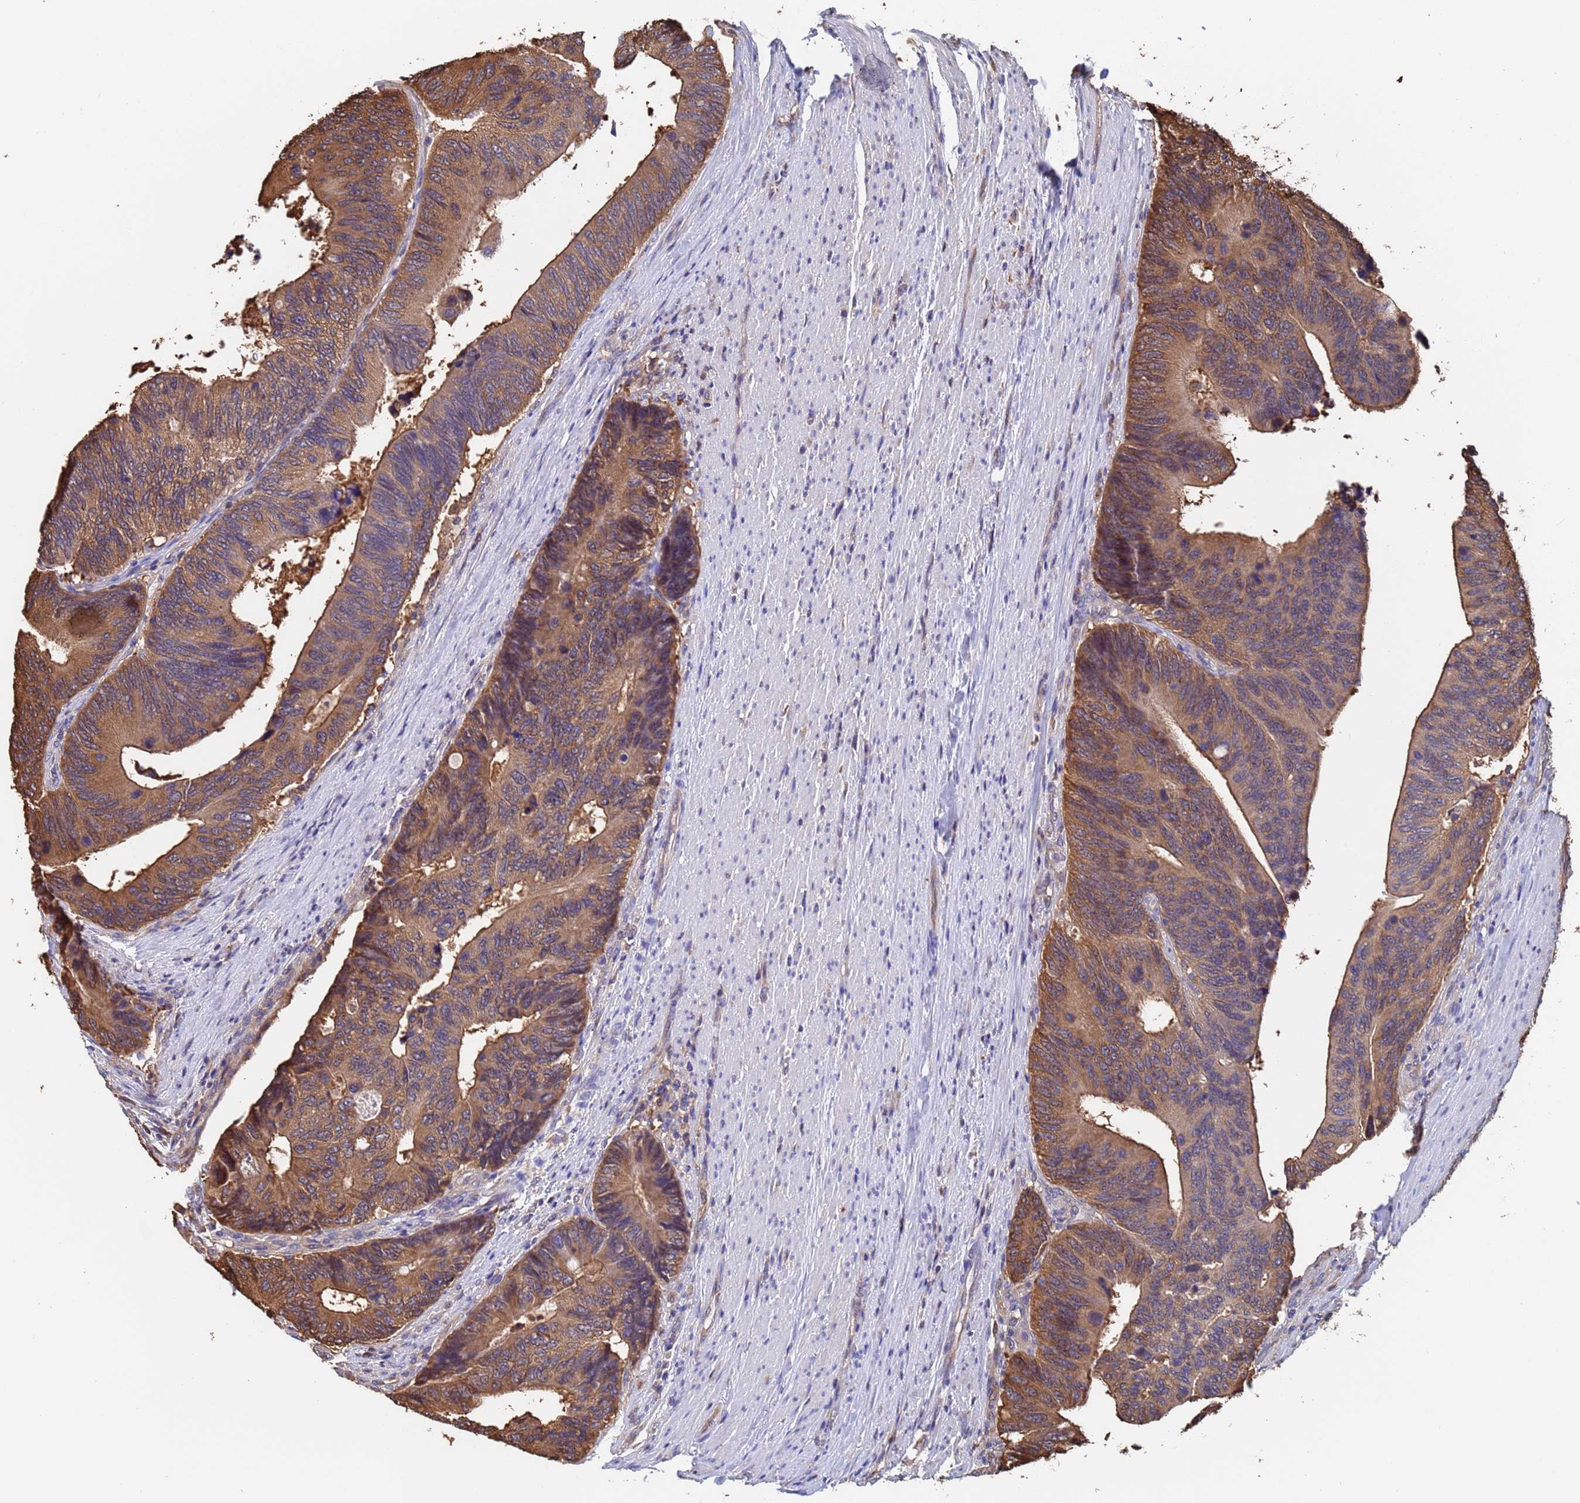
{"staining": {"intensity": "moderate", "quantity": ">75%", "location": "cytoplasmic/membranous"}, "tissue": "colorectal cancer", "cell_type": "Tumor cells", "image_type": "cancer", "snomed": [{"axis": "morphology", "description": "Adenocarcinoma, NOS"}, {"axis": "topography", "description": "Colon"}], "caption": "High-power microscopy captured an immunohistochemistry (IHC) micrograph of colorectal cancer (adenocarcinoma), revealing moderate cytoplasmic/membranous positivity in approximately >75% of tumor cells.", "gene": "FAM25A", "patient": {"sex": "male", "age": 87}}